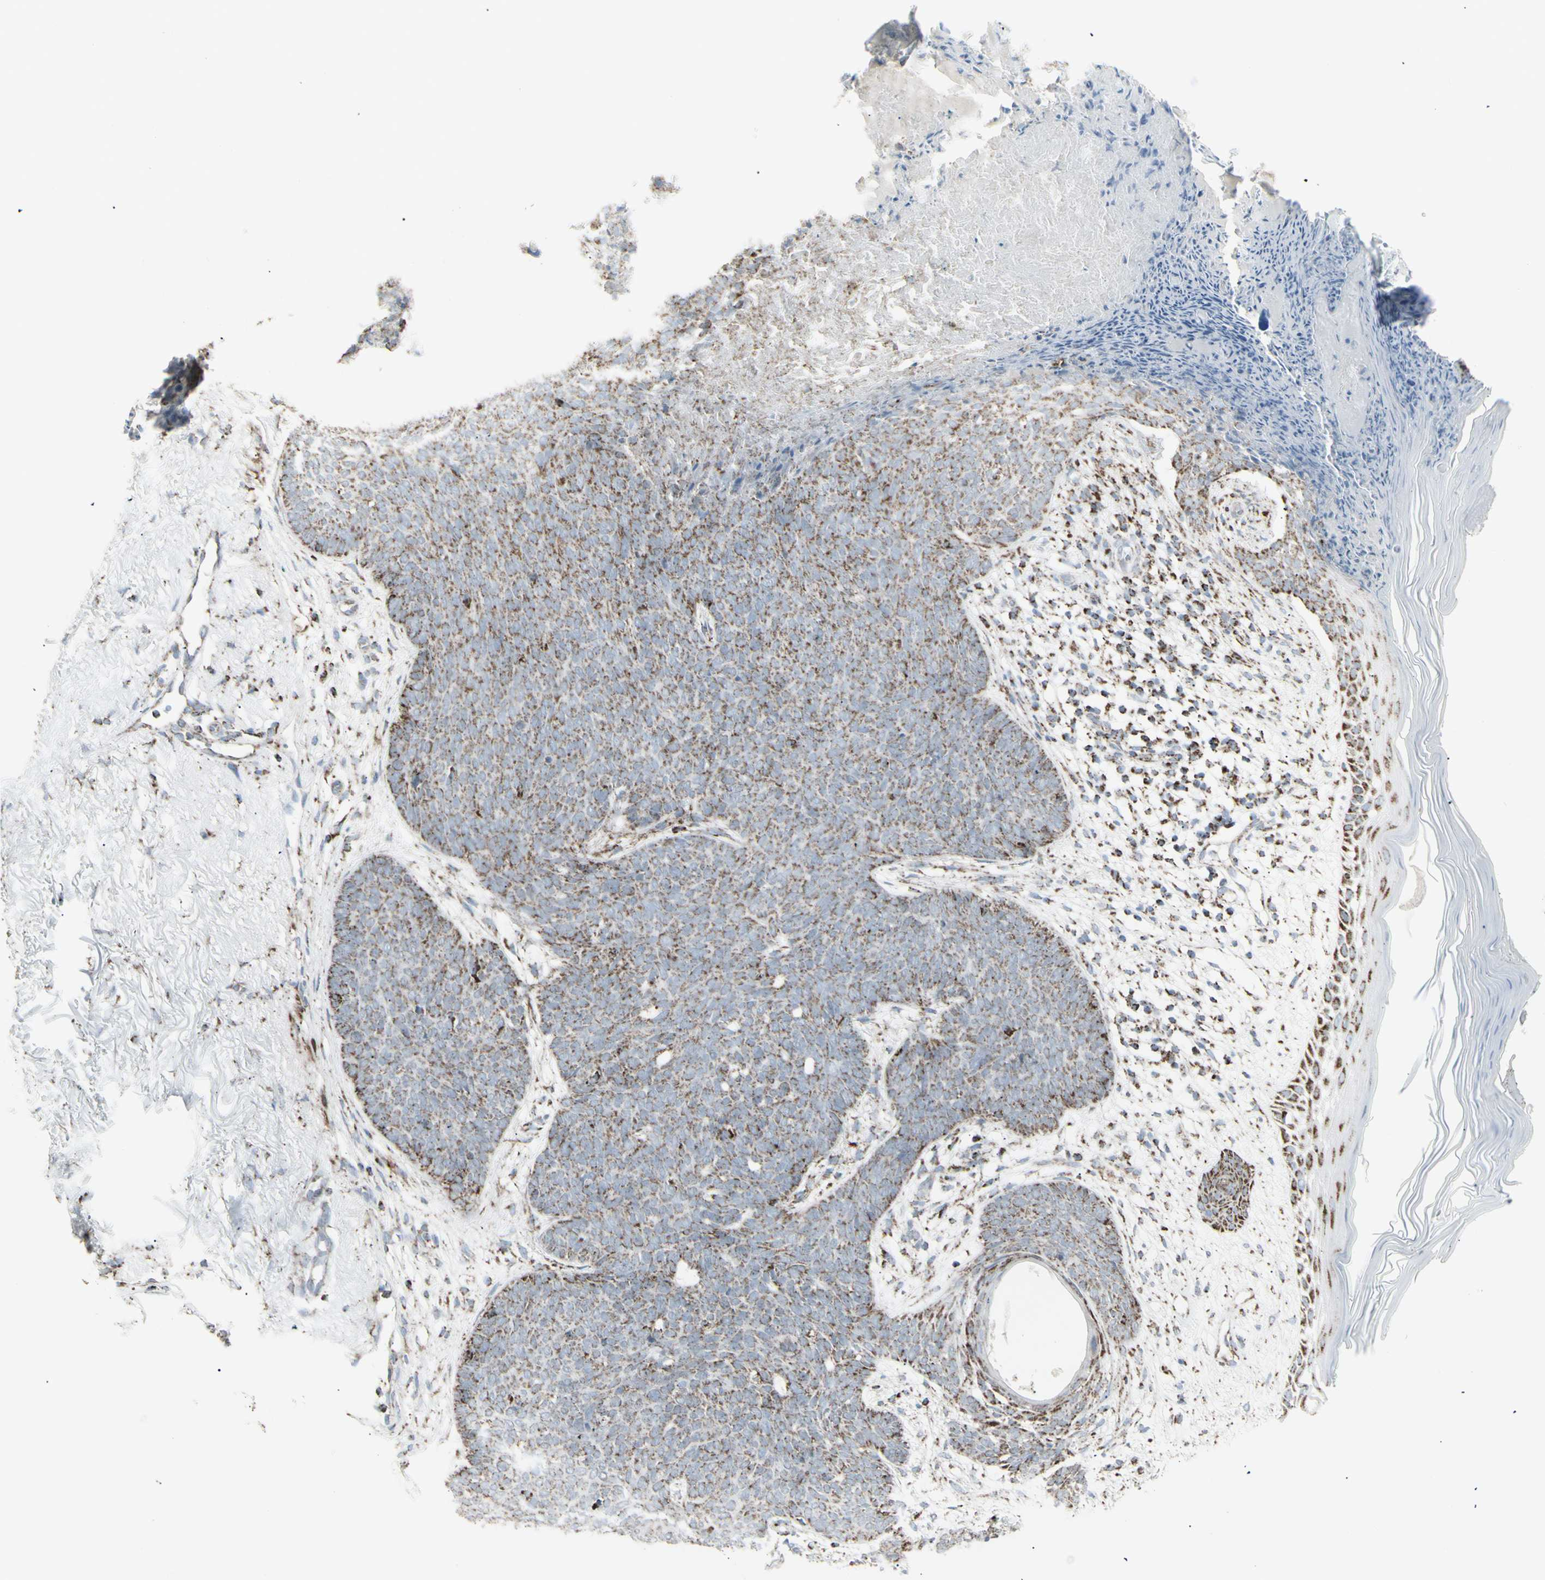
{"staining": {"intensity": "moderate", "quantity": "25%-75%", "location": "cytoplasmic/membranous"}, "tissue": "skin cancer", "cell_type": "Tumor cells", "image_type": "cancer", "snomed": [{"axis": "morphology", "description": "Normal tissue, NOS"}, {"axis": "morphology", "description": "Basal cell carcinoma"}, {"axis": "topography", "description": "Skin"}], "caption": "This is an image of IHC staining of skin cancer, which shows moderate staining in the cytoplasmic/membranous of tumor cells.", "gene": "PLGRKT", "patient": {"sex": "female", "age": 70}}